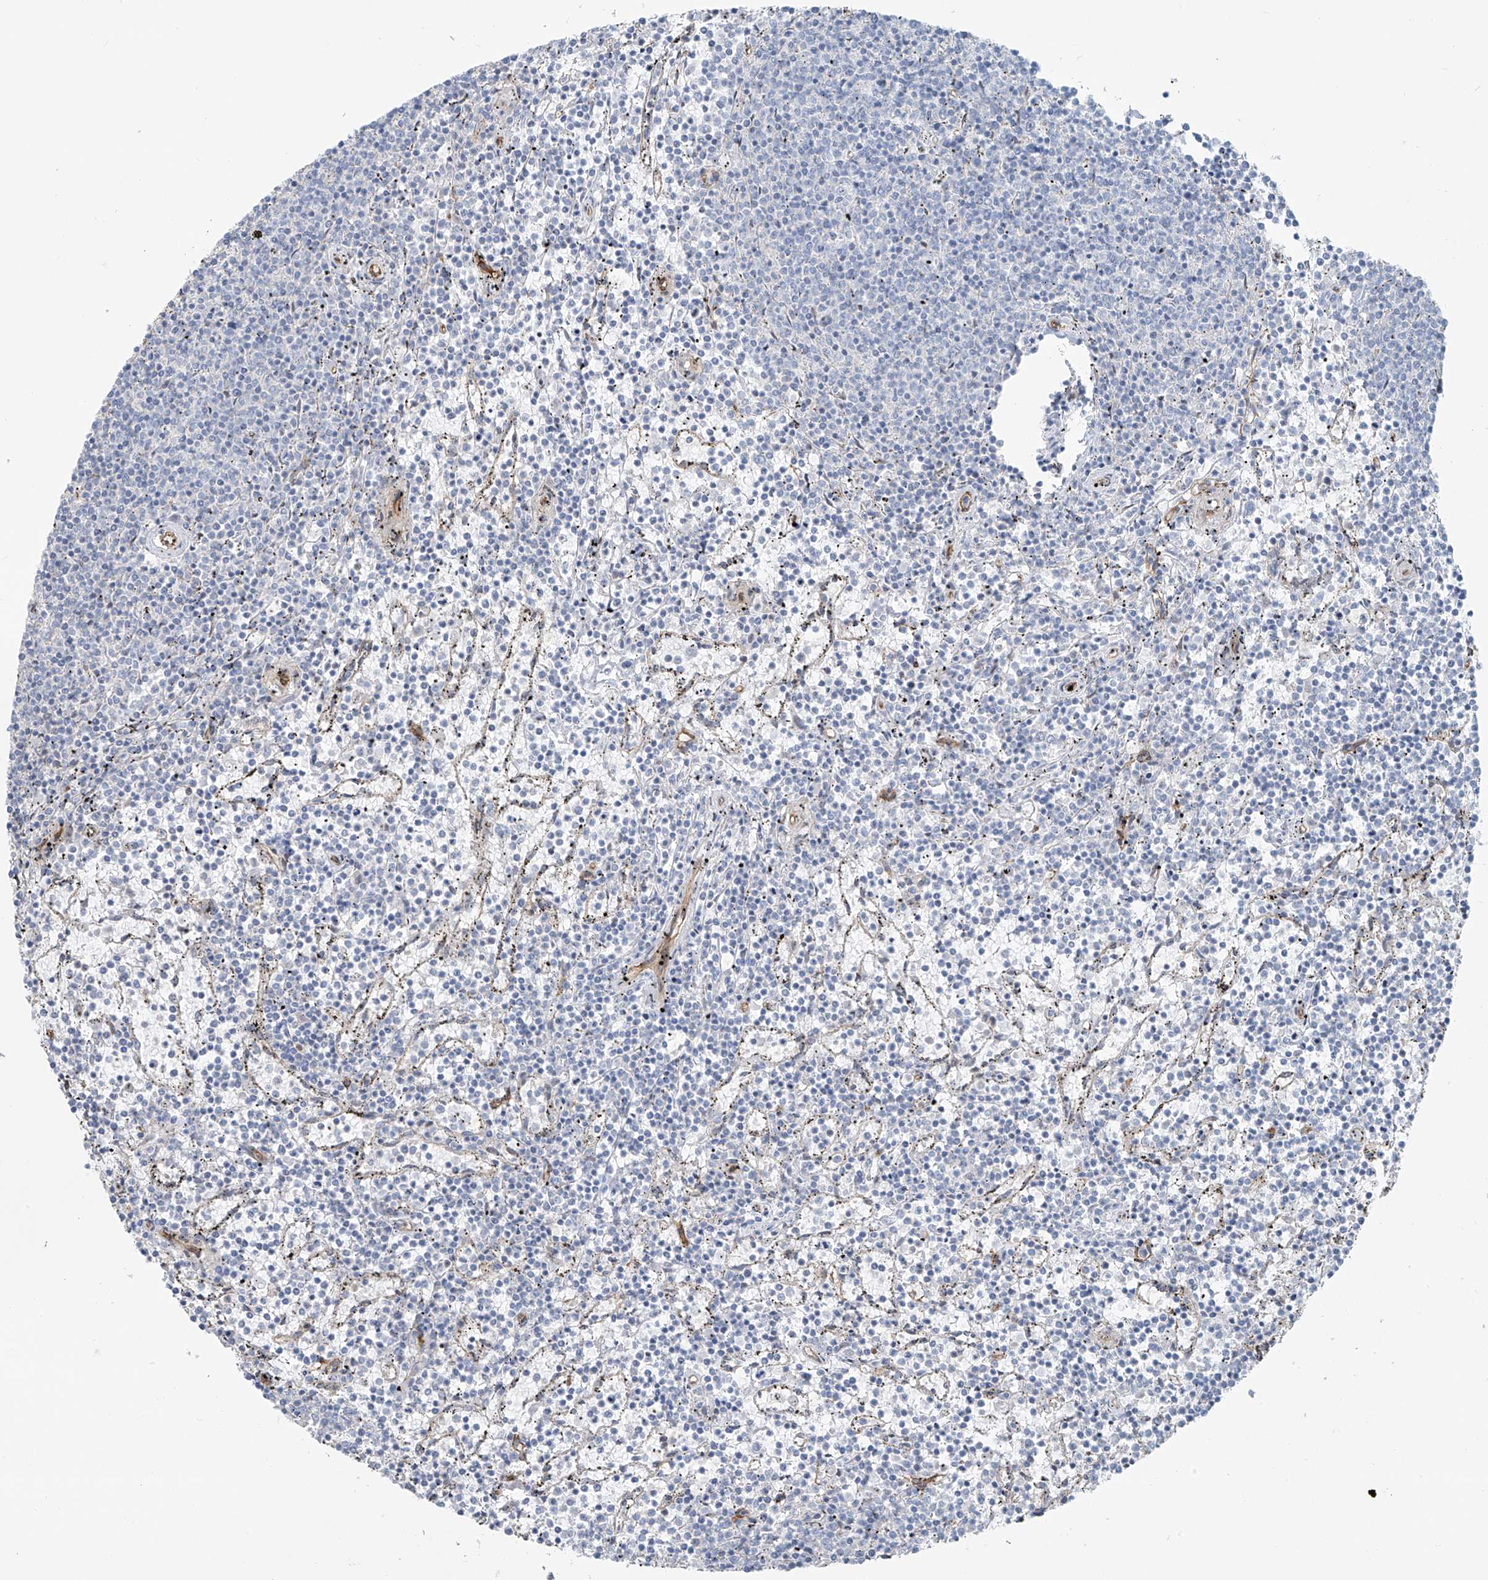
{"staining": {"intensity": "negative", "quantity": "none", "location": "none"}, "tissue": "lymphoma", "cell_type": "Tumor cells", "image_type": "cancer", "snomed": [{"axis": "morphology", "description": "Malignant lymphoma, non-Hodgkin's type, Low grade"}, {"axis": "topography", "description": "Spleen"}], "caption": "Immunohistochemical staining of lymphoma shows no significant staining in tumor cells. (DAB immunohistochemistry visualized using brightfield microscopy, high magnification).", "gene": "TUBE1", "patient": {"sex": "female", "age": 50}}